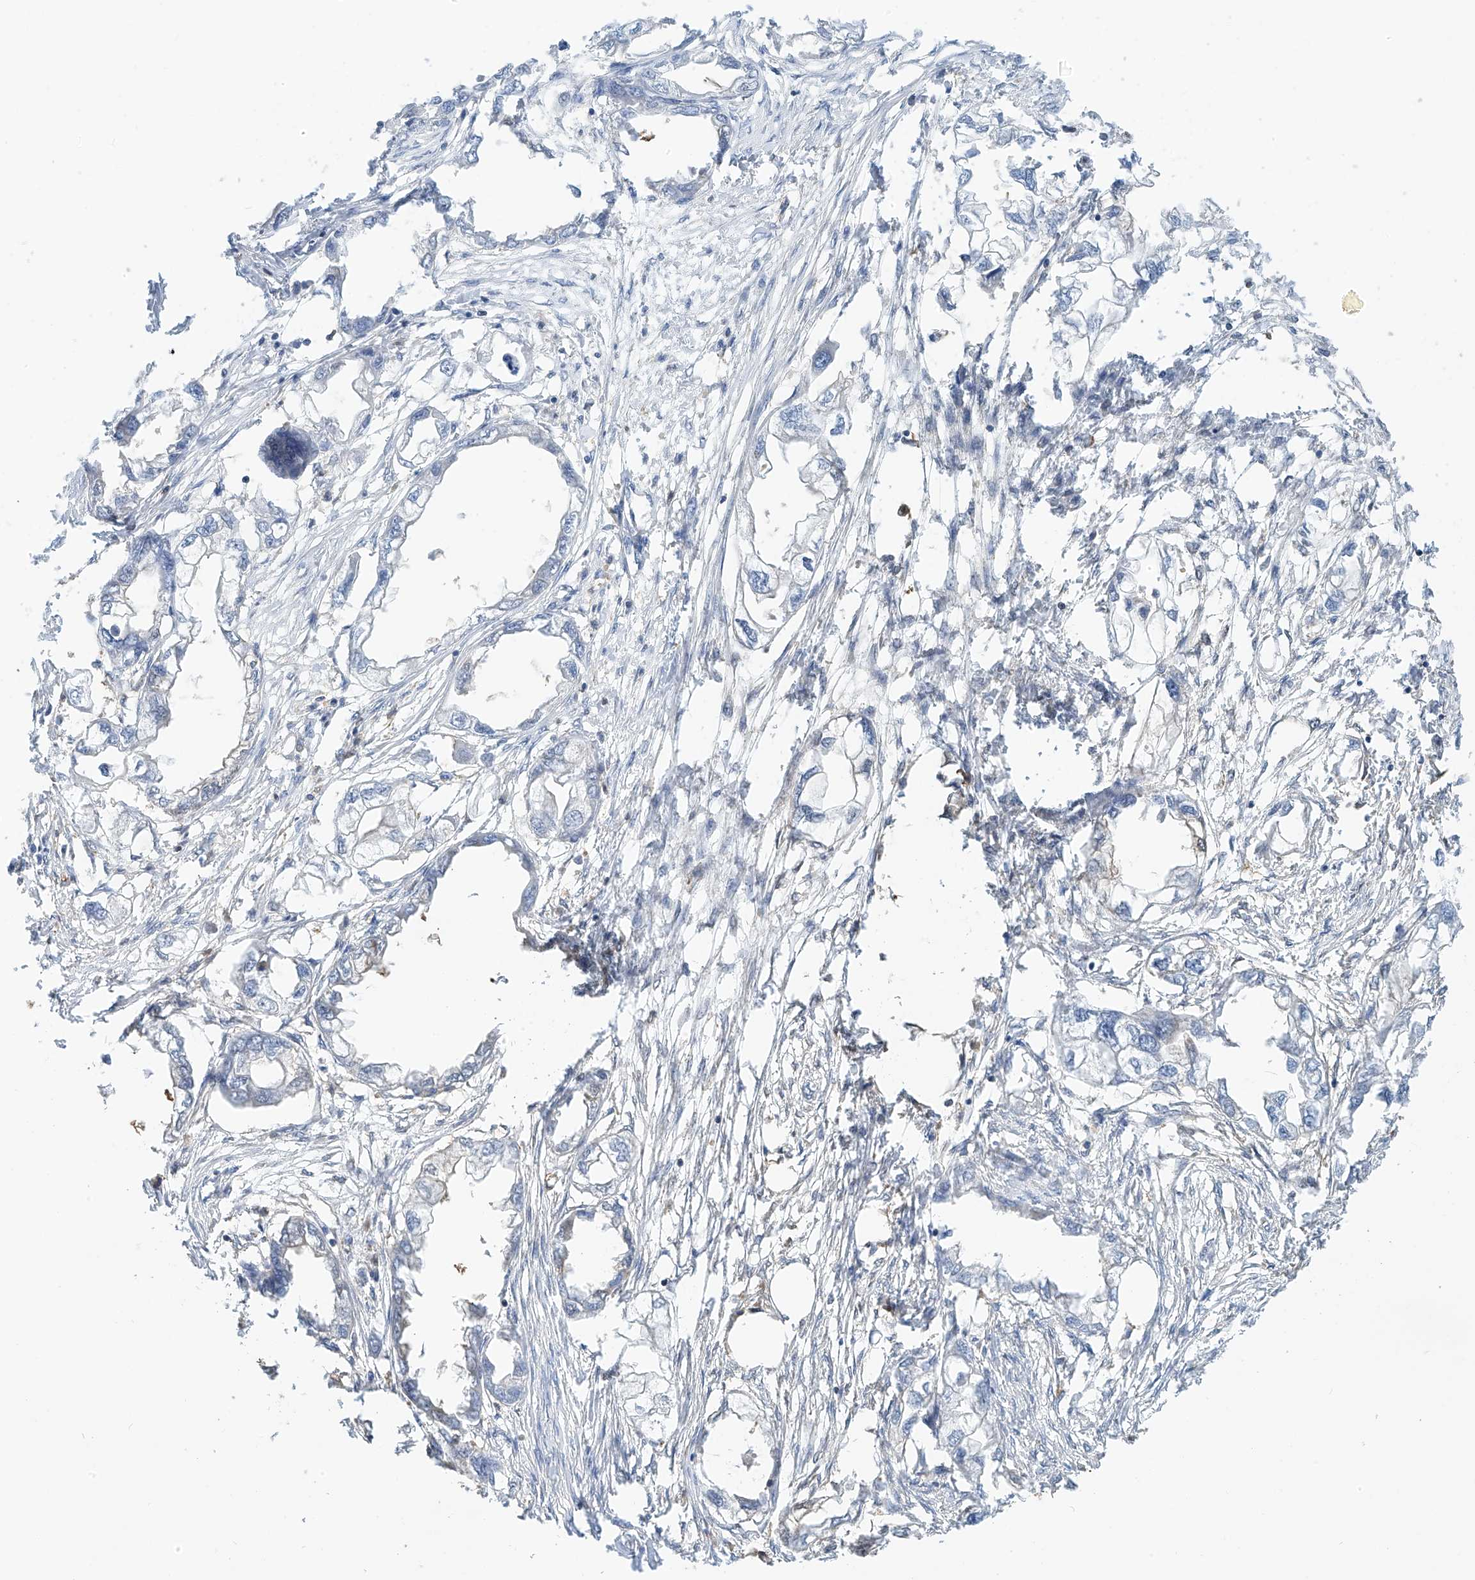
{"staining": {"intensity": "negative", "quantity": "none", "location": "none"}, "tissue": "endometrial cancer", "cell_type": "Tumor cells", "image_type": "cancer", "snomed": [{"axis": "morphology", "description": "Adenocarcinoma, NOS"}, {"axis": "morphology", "description": "Adenocarcinoma, metastatic, NOS"}, {"axis": "topography", "description": "Adipose tissue"}, {"axis": "topography", "description": "Endometrium"}], "caption": "This is an immunohistochemistry (IHC) micrograph of endometrial cancer. There is no positivity in tumor cells.", "gene": "PMM1", "patient": {"sex": "female", "age": 67}}